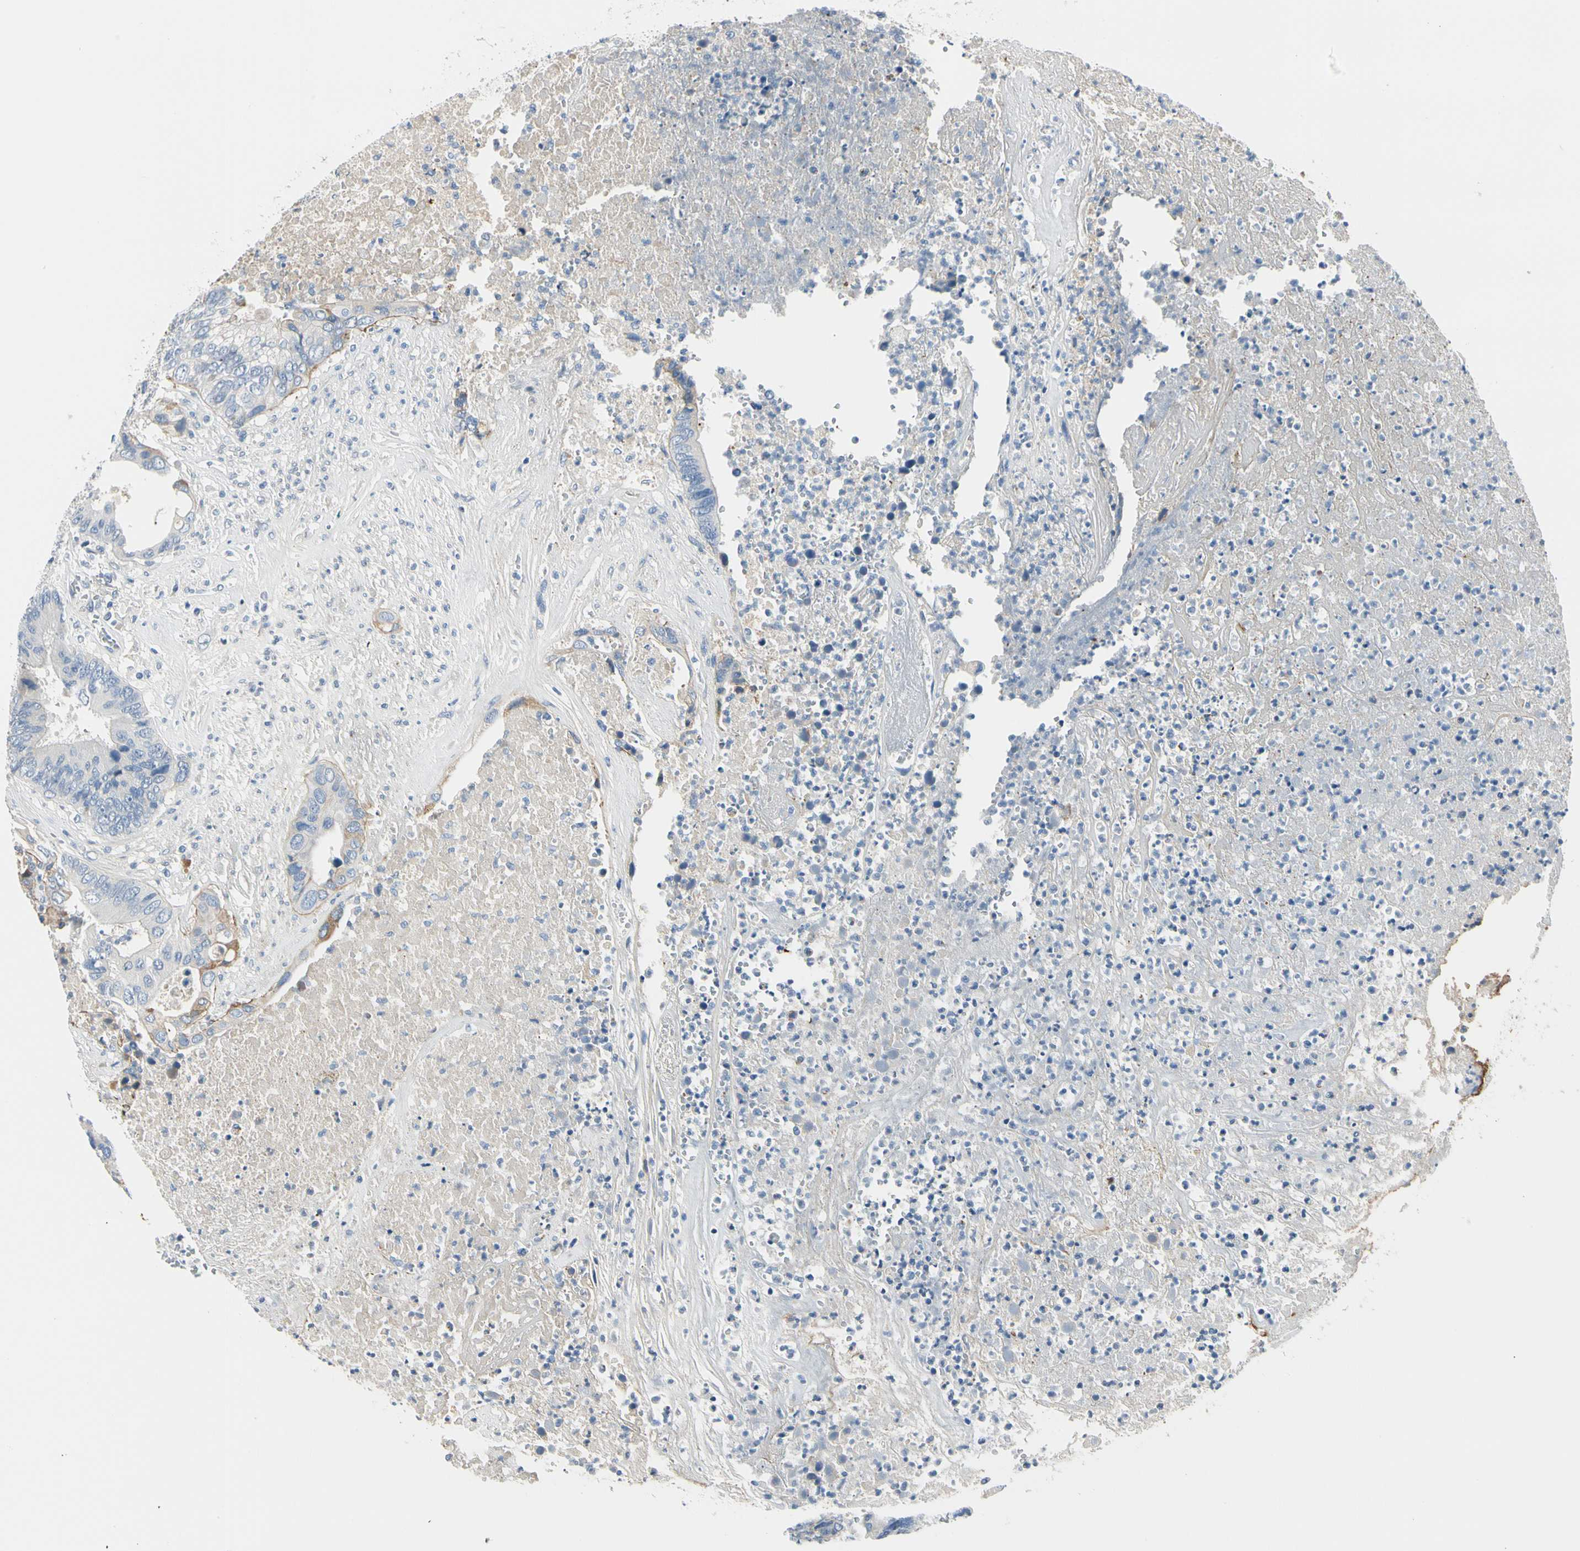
{"staining": {"intensity": "moderate", "quantity": "<25%", "location": "cytoplasmic/membranous"}, "tissue": "colorectal cancer", "cell_type": "Tumor cells", "image_type": "cancer", "snomed": [{"axis": "morphology", "description": "Adenocarcinoma, NOS"}, {"axis": "topography", "description": "Rectum"}], "caption": "Moderate cytoplasmic/membranous positivity for a protein is present in about <25% of tumor cells of colorectal cancer using IHC.", "gene": "LAMB3", "patient": {"sex": "male", "age": 55}}